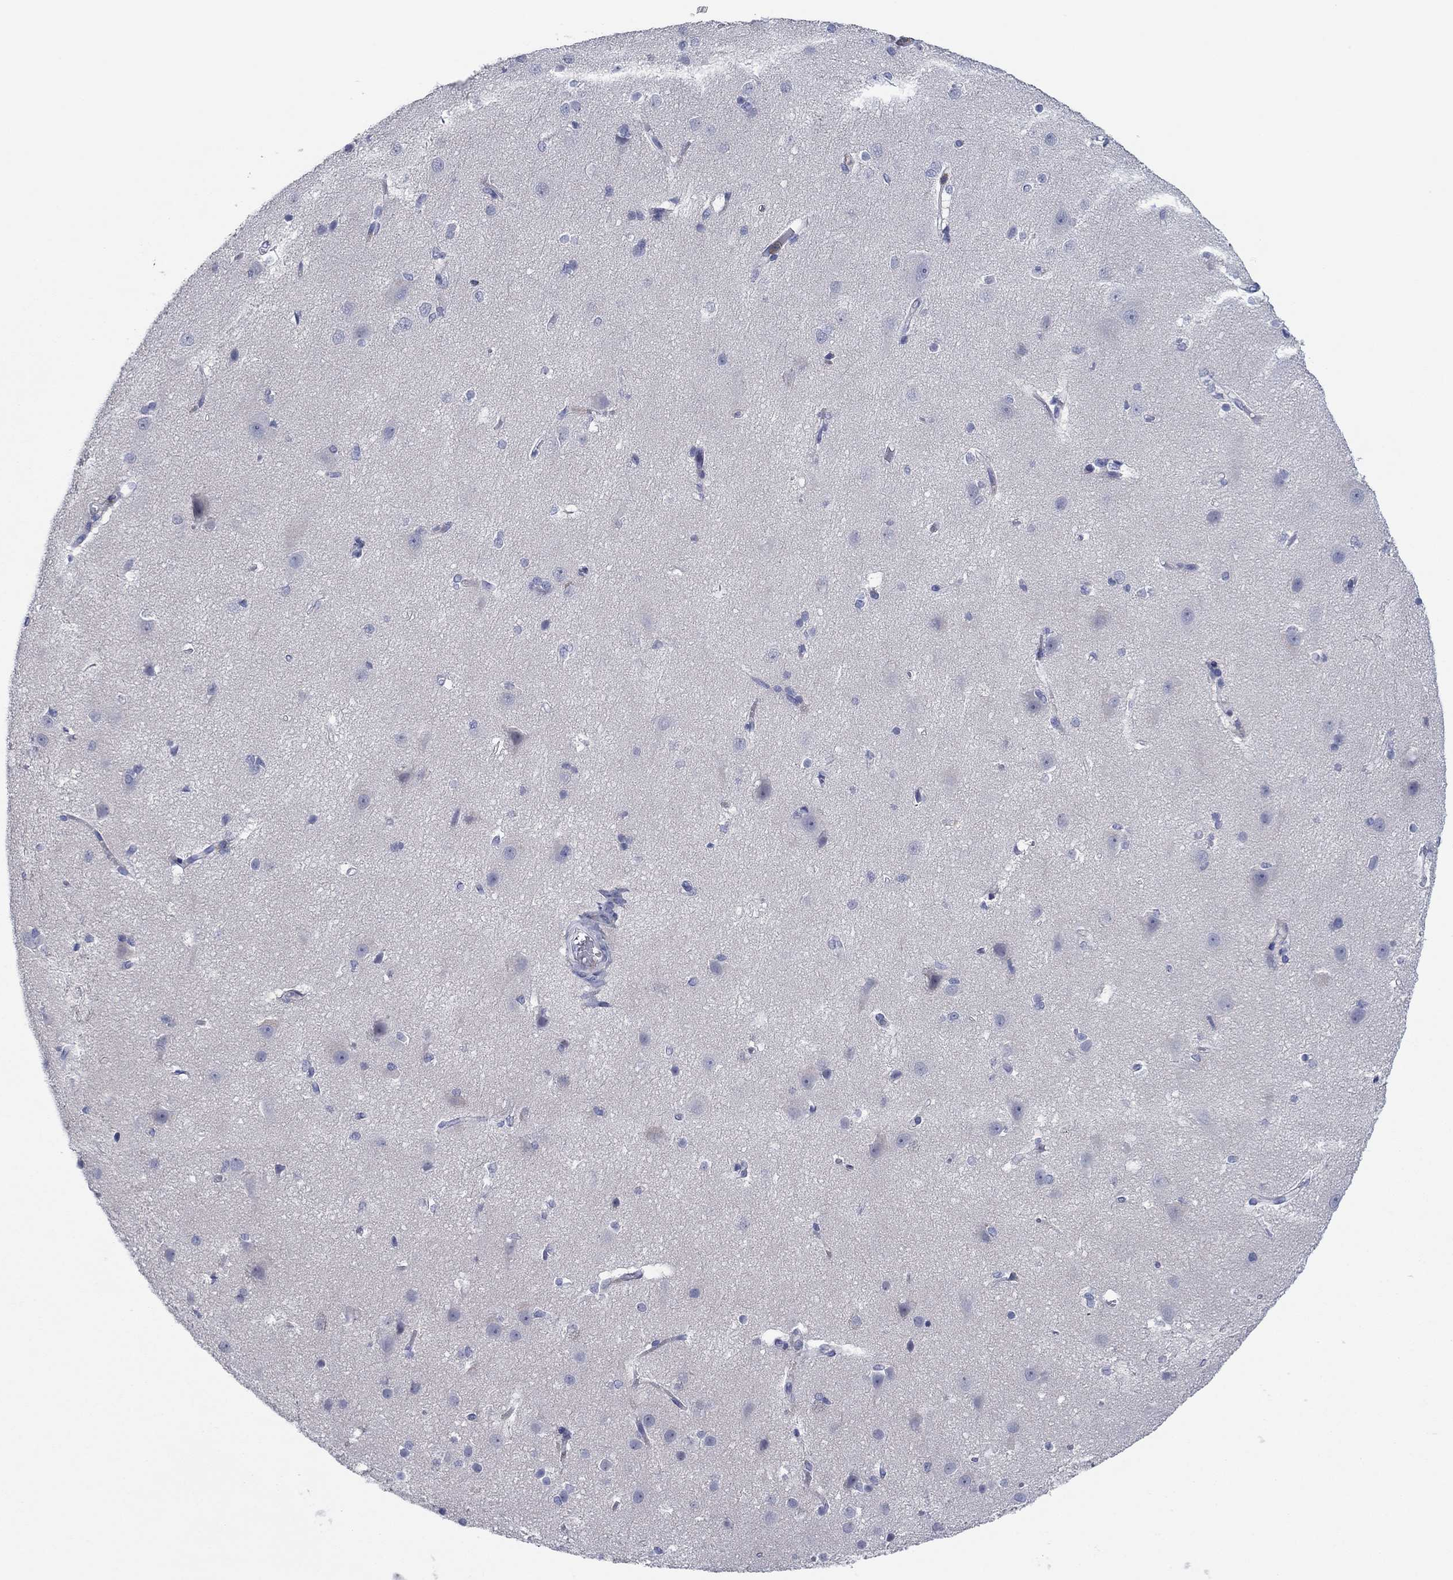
{"staining": {"intensity": "negative", "quantity": "none", "location": "none"}, "tissue": "cerebral cortex", "cell_type": "Endothelial cells", "image_type": "normal", "snomed": [{"axis": "morphology", "description": "Normal tissue, NOS"}, {"axis": "topography", "description": "Cerebral cortex"}], "caption": "Cerebral cortex stained for a protein using immunohistochemistry (IHC) reveals no positivity endothelial cells.", "gene": "PVR", "patient": {"sex": "male", "age": 37}}